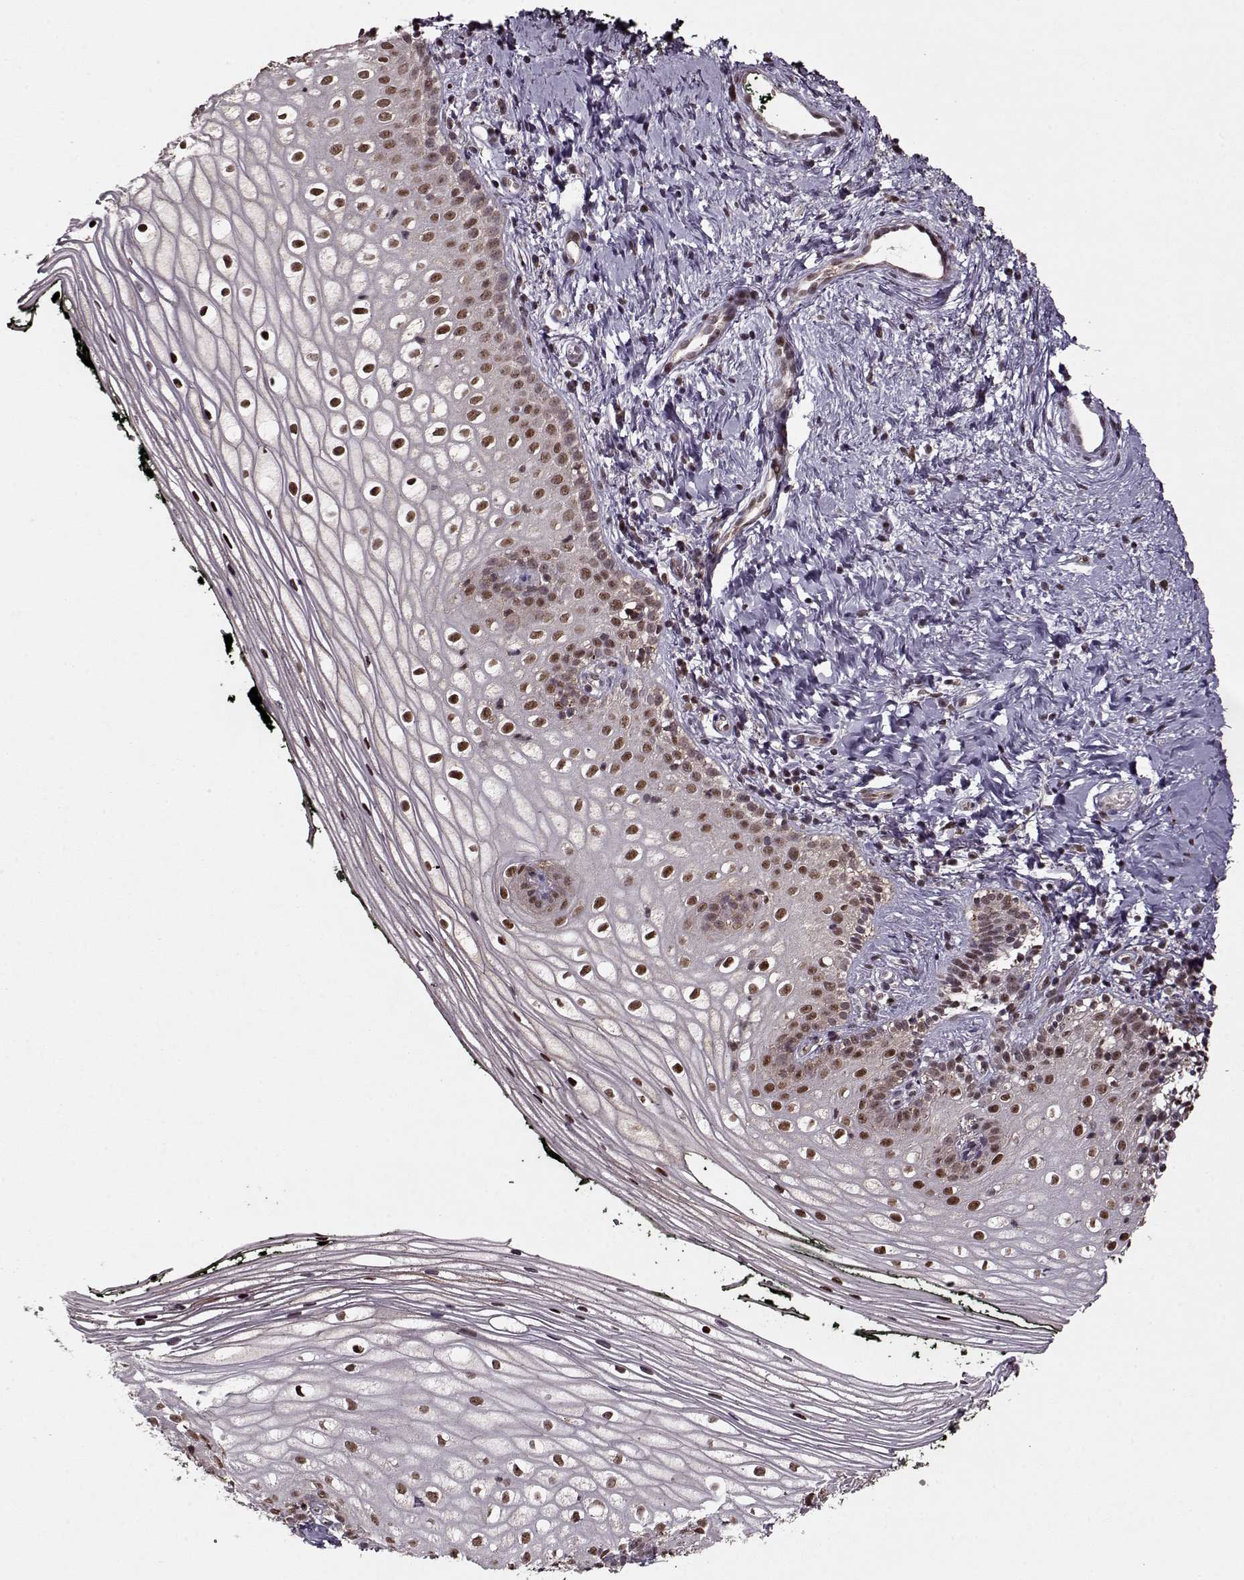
{"staining": {"intensity": "strong", "quantity": ">75%", "location": "nuclear"}, "tissue": "vagina", "cell_type": "Squamous epithelial cells", "image_type": "normal", "snomed": [{"axis": "morphology", "description": "Normal tissue, NOS"}, {"axis": "topography", "description": "Vagina"}], "caption": "DAB immunohistochemical staining of unremarkable vagina reveals strong nuclear protein positivity in about >75% of squamous epithelial cells. The staining was performed using DAB (3,3'-diaminobenzidine), with brown indicating positive protein expression. Nuclei are stained blue with hematoxylin.", "gene": "PSMA7", "patient": {"sex": "female", "age": 47}}